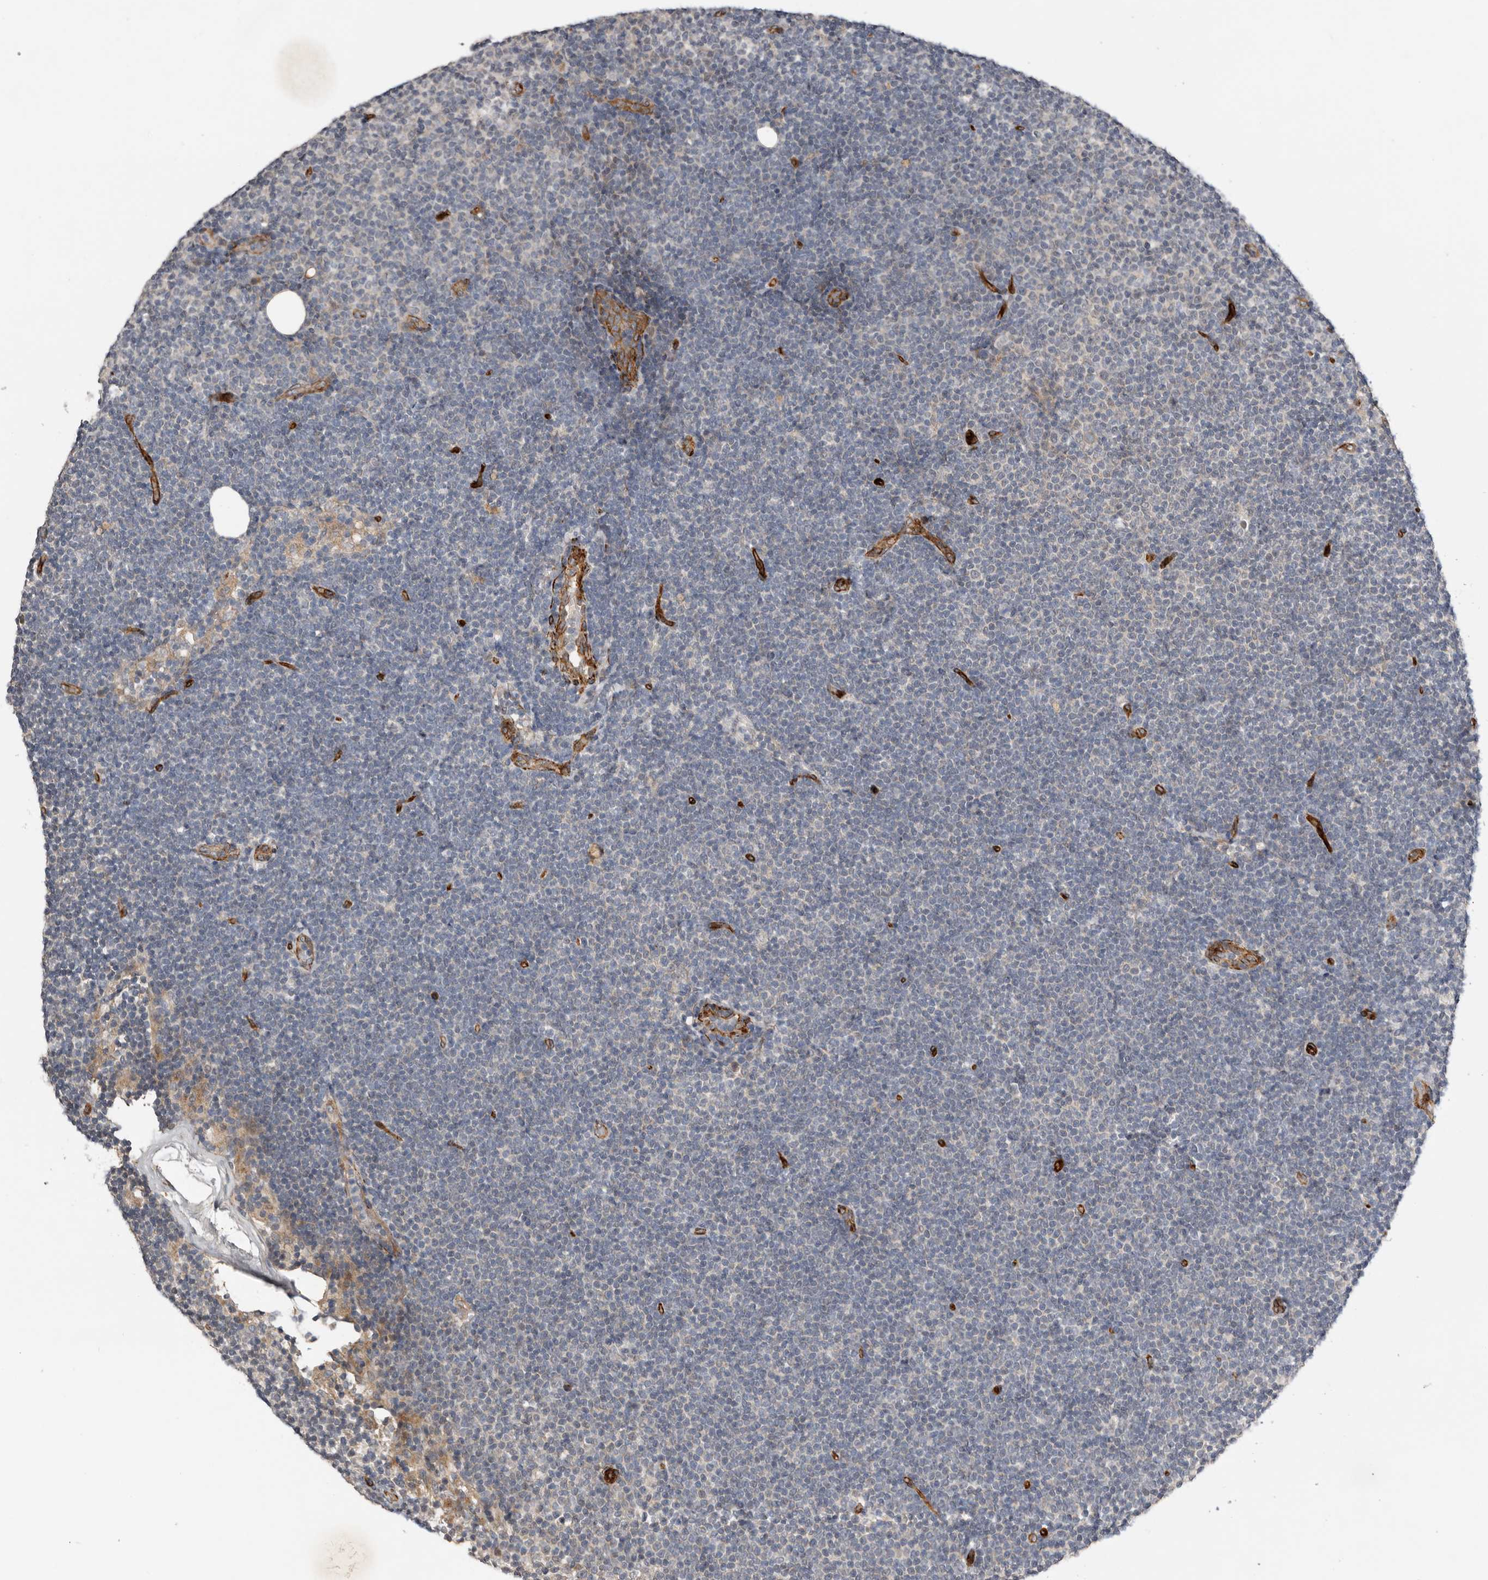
{"staining": {"intensity": "negative", "quantity": "none", "location": "none"}, "tissue": "lymphoma", "cell_type": "Tumor cells", "image_type": "cancer", "snomed": [{"axis": "morphology", "description": "Malignant lymphoma, non-Hodgkin's type, Low grade"}, {"axis": "topography", "description": "Lymph node"}], "caption": "Immunohistochemistry (IHC) micrograph of human low-grade malignant lymphoma, non-Hodgkin's type stained for a protein (brown), which exhibits no expression in tumor cells. (Brightfield microscopy of DAB (3,3'-diaminobenzidine) immunohistochemistry (IHC) at high magnification).", "gene": "RANBP17", "patient": {"sex": "female", "age": 53}}